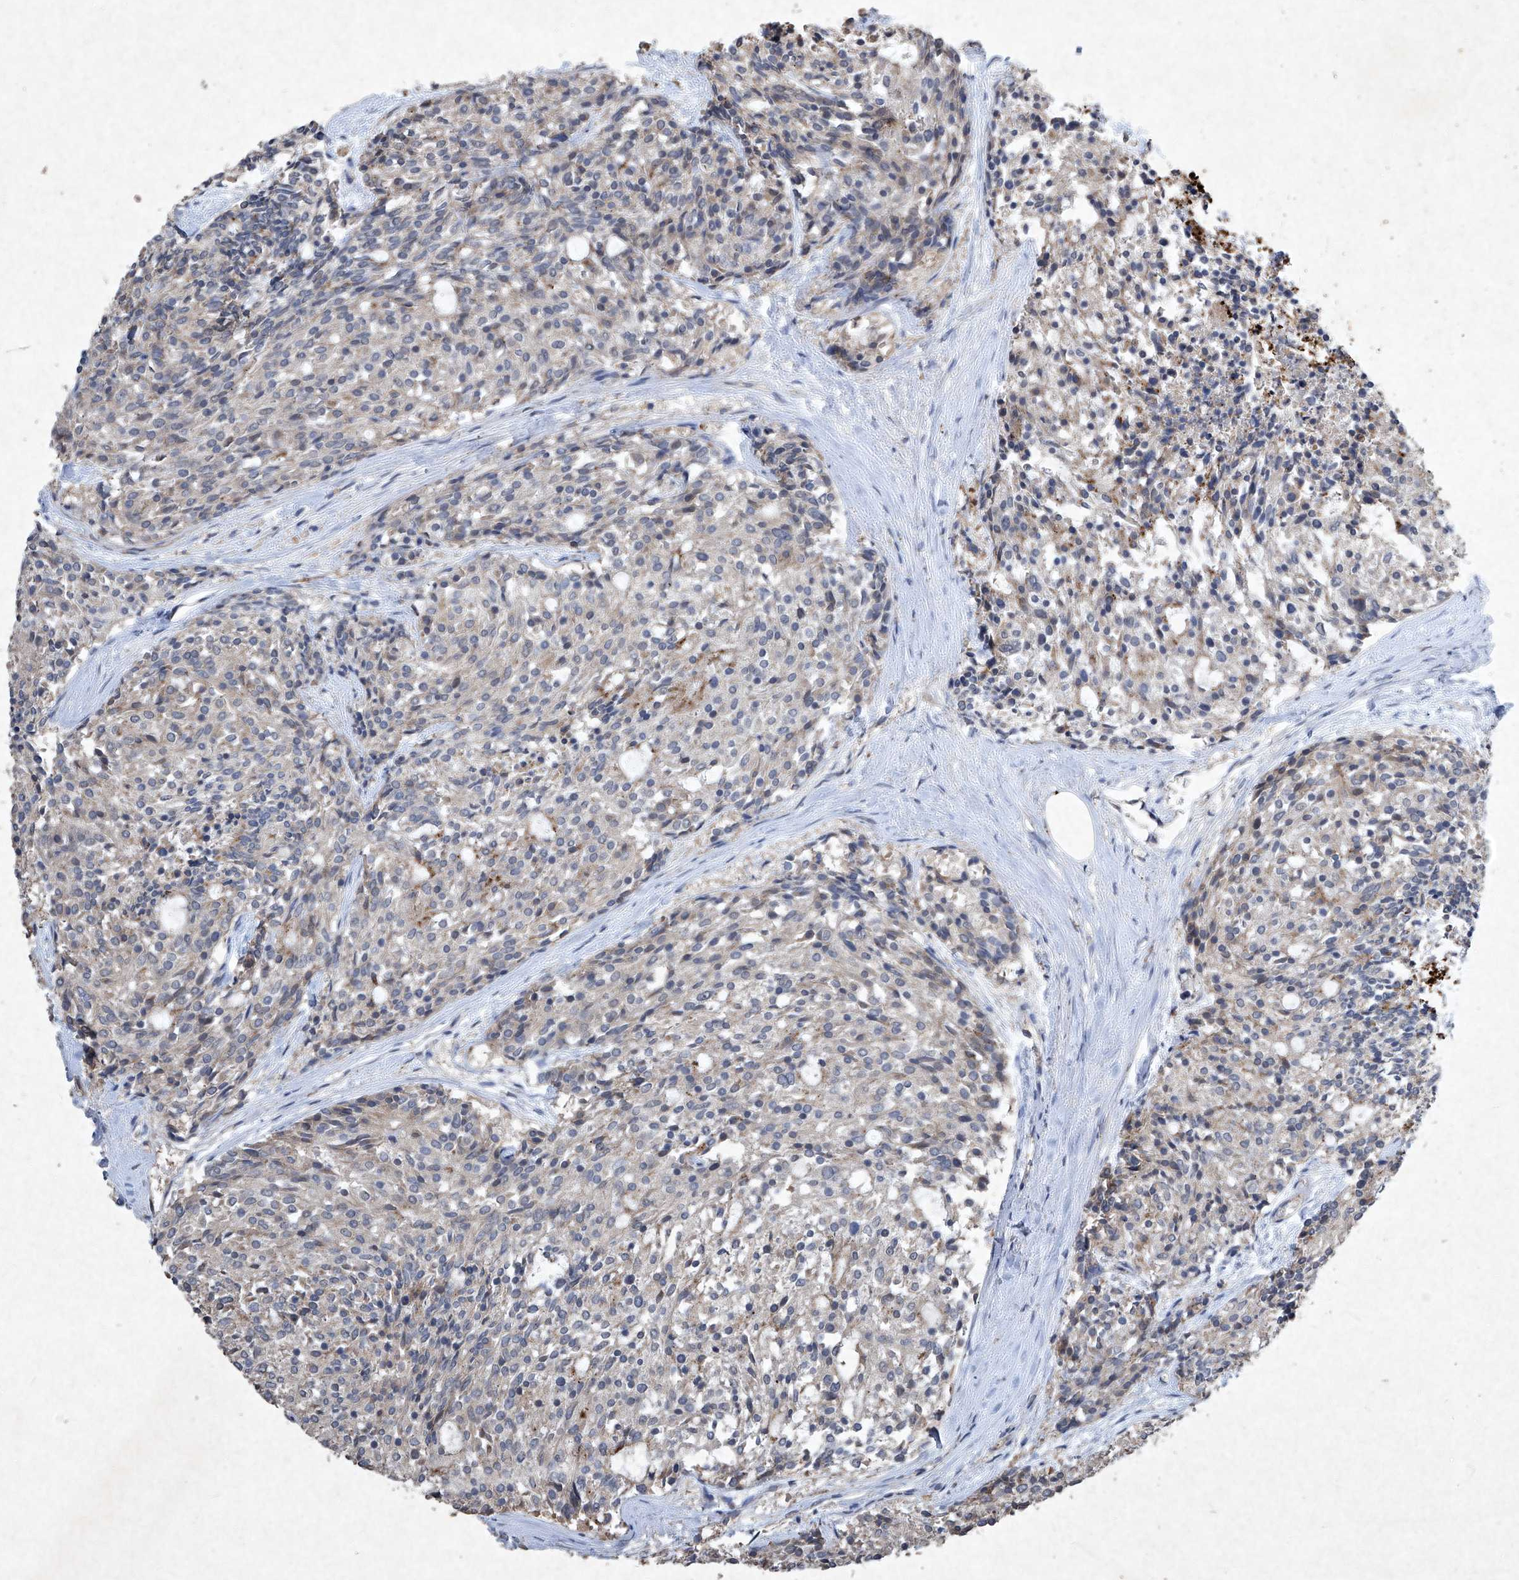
{"staining": {"intensity": "weak", "quantity": "<25%", "location": "cytoplasmic/membranous"}, "tissue": "carcinoid", "cell_type": "Tumor cells", "image_type": "cancer", "snomed": [{"axis": "morphology", "description": "Carcinoid, malignant, NOS"}, {"axis": "topography", "description": "Pancreas"}], "caption": "The immunohistochemistry (IHC) micrograph has no significant staining in tumor cells of carcinoid tissue.", "gene": "MED16", "patient": {"sex": "female", "age": 54}}